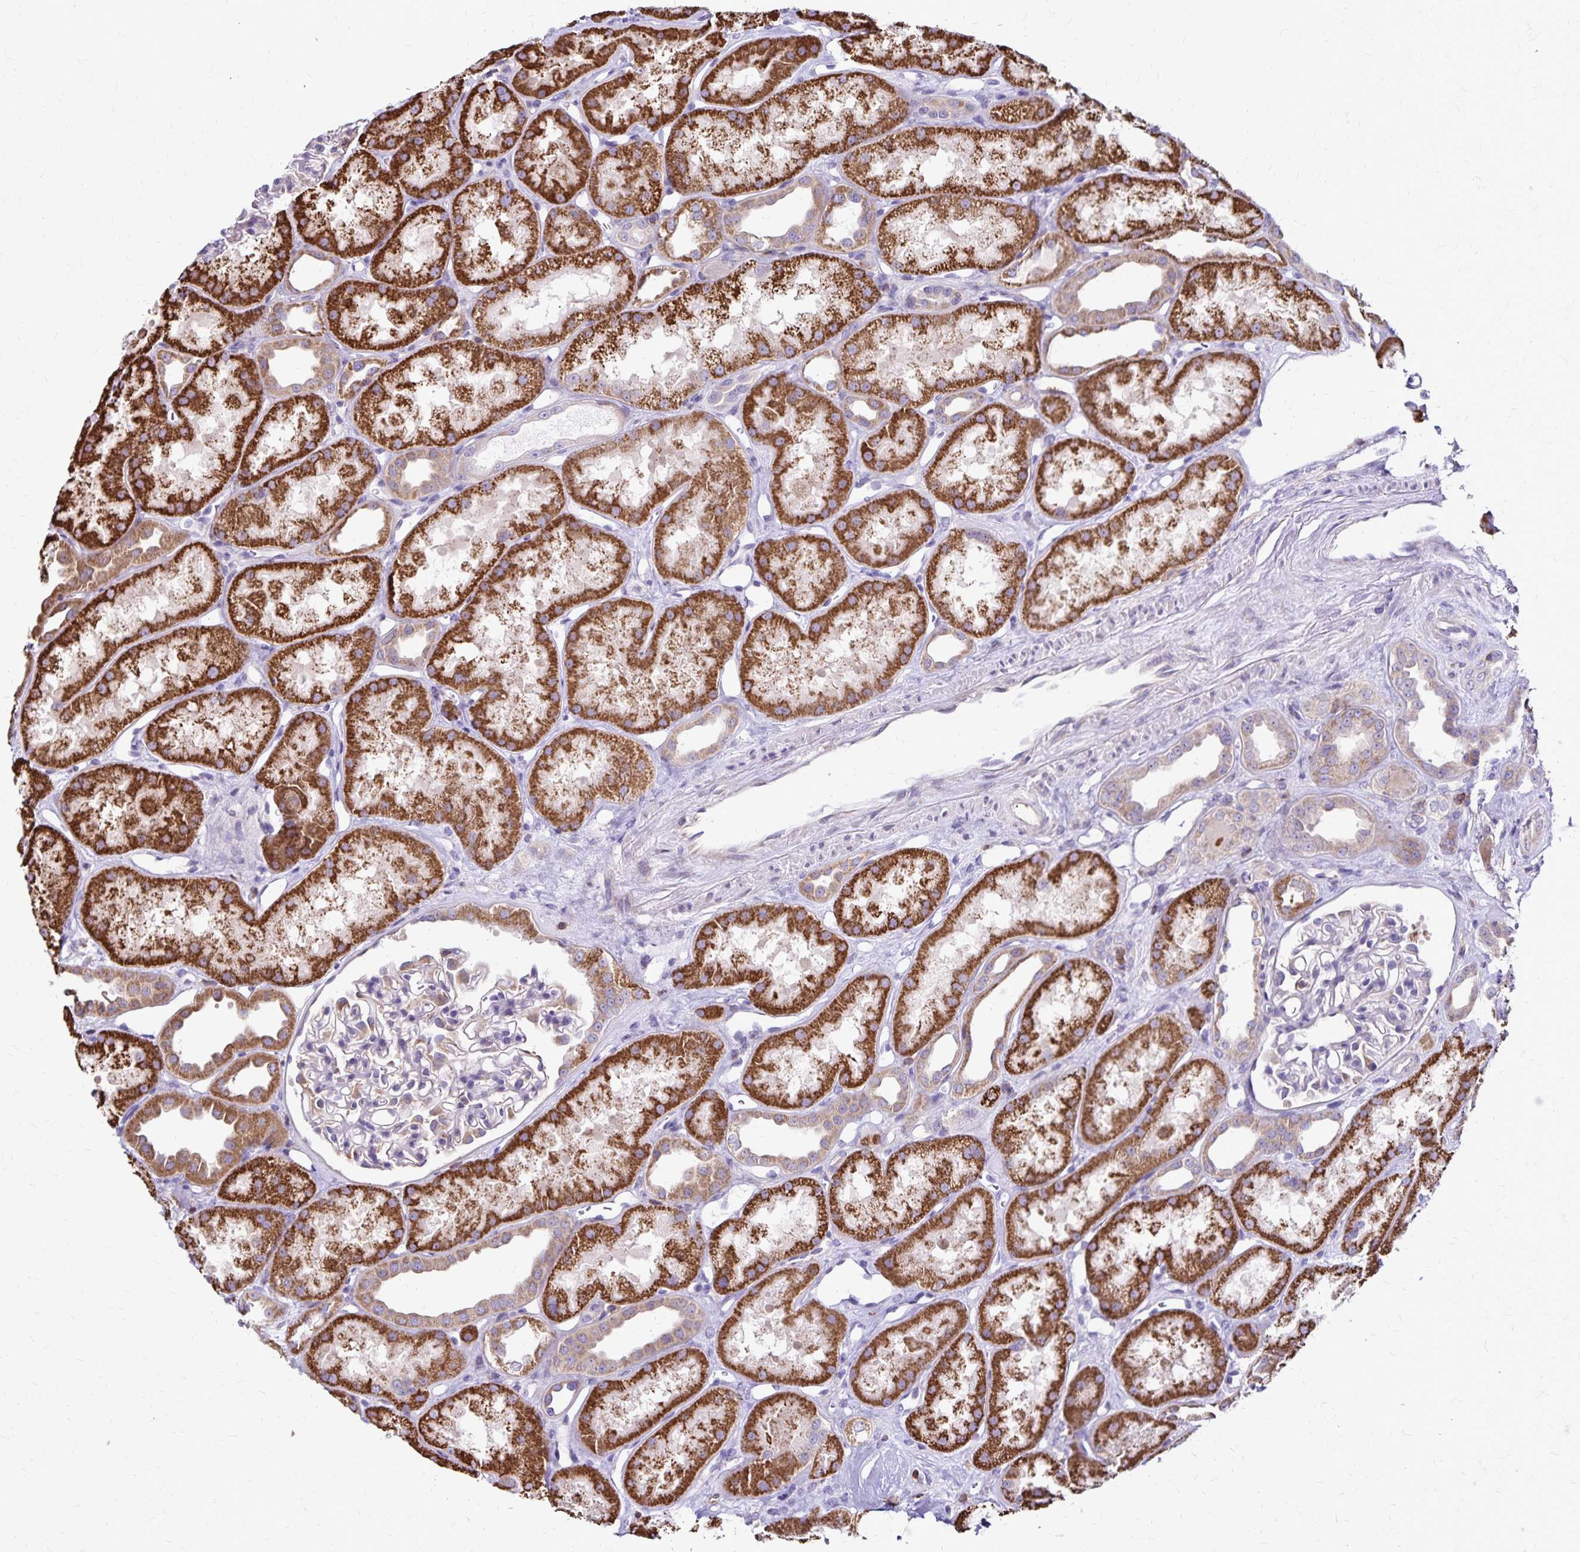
{"staining": {"intensity": "negative", "quantity": "none", "location": "none"}, "tissue": "kidney", "cell_type": "Cells in glomeruli", "image_type": "normal", "snomed": [{"axis": "morphology", "description": "Normal tissue, NOS"}, {"axis": "topography", "description": "Kidney"}], "caption": "This is an immunohistochemistry (IHC) micrograph of unremarkable human kidney. There is no expression in cells in glomeruli.", "gene": "NAGPA", "patient": {"sex": "male", "age": 61}}